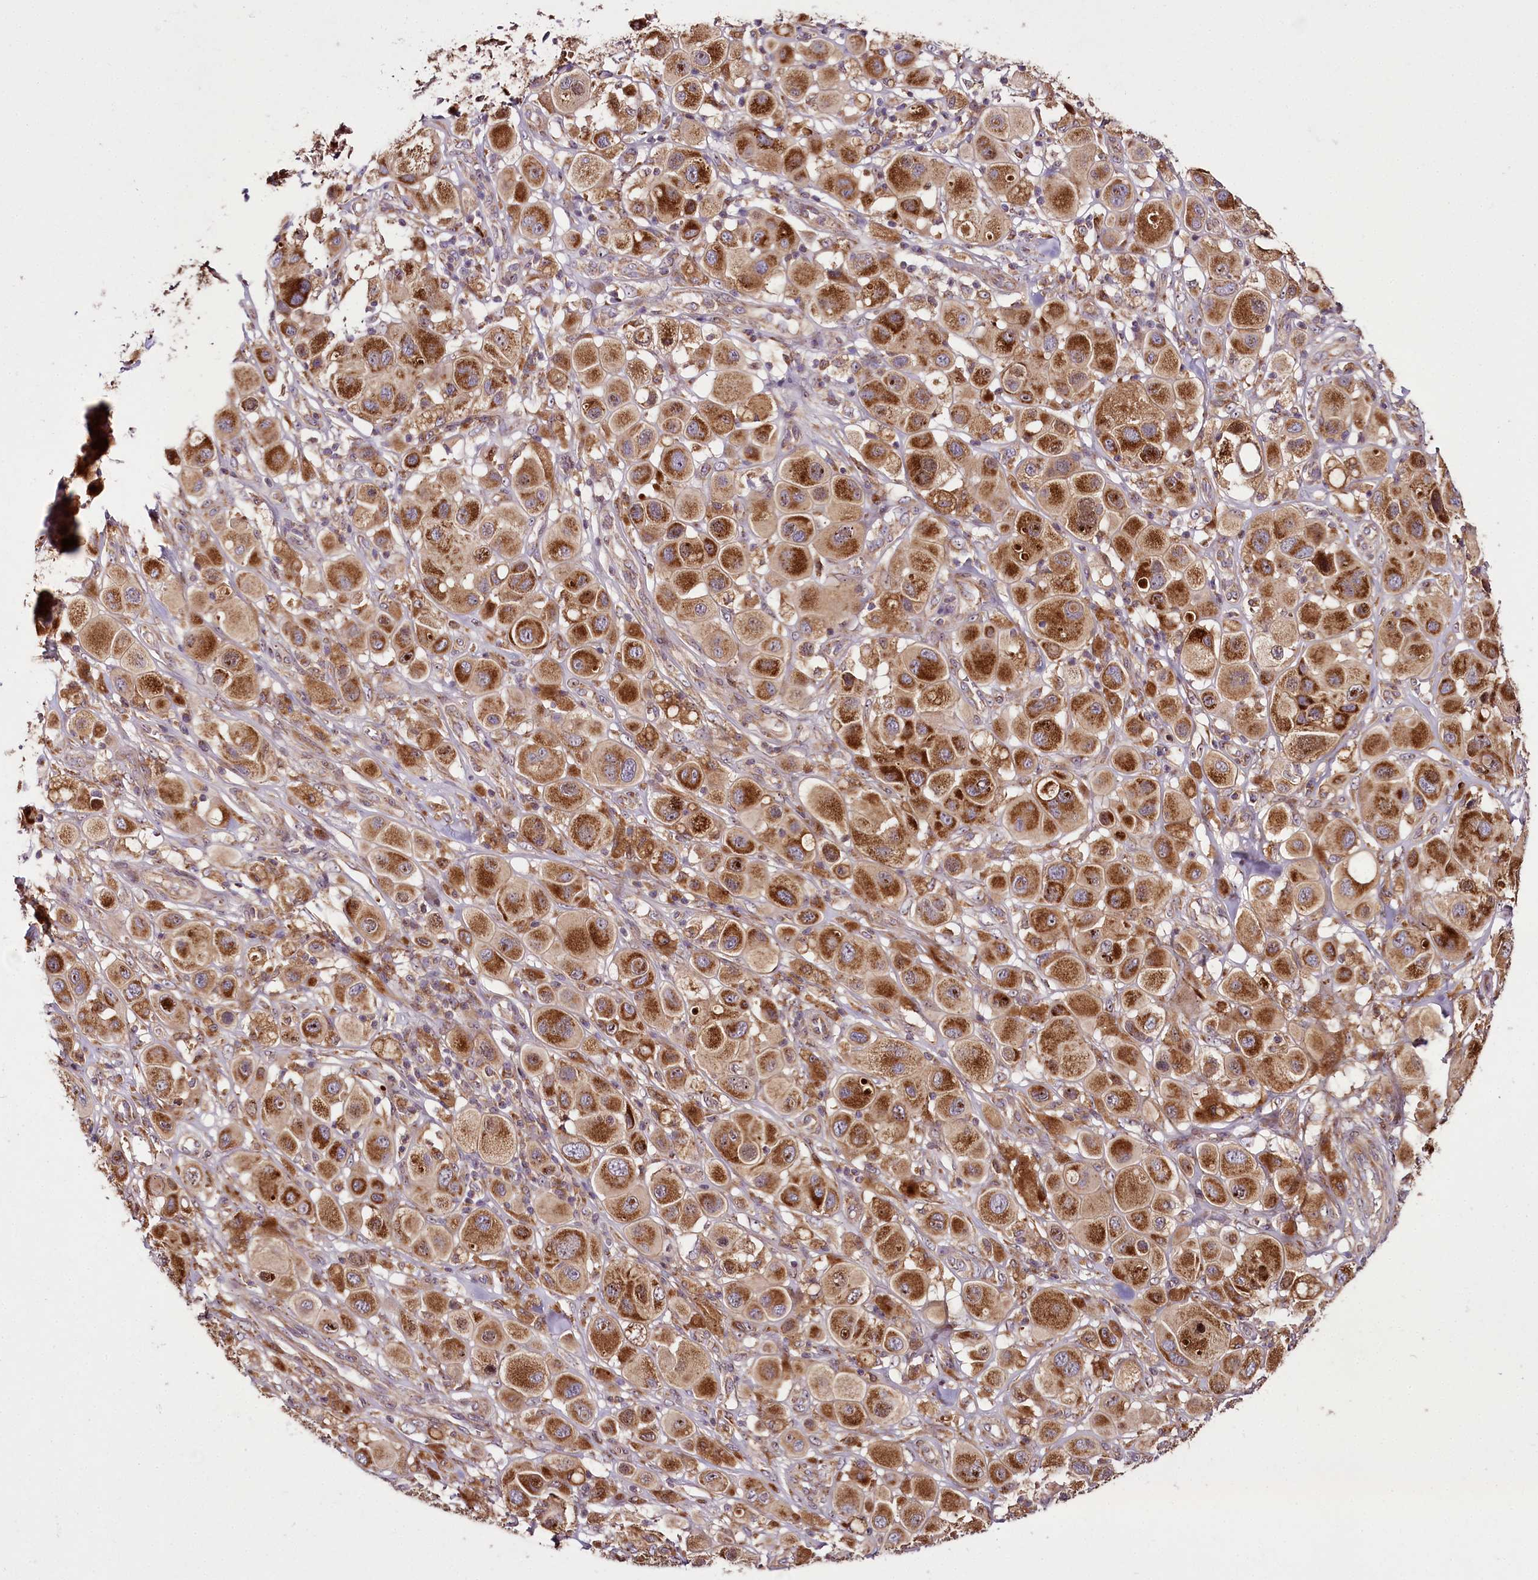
{"staining": {"intensity": "strong", "quantity": ">75%", "location": "cytoplasmic/membranous,nuclear"}, "tissue": "melanoma", "cell_type": "Tumor cells", "image_type": "cancer", "snomed": [{"axis": "morphology", "description": "Malignant melanoma, Metastatic site"}, {"axis": "topography", "description": "Skin"}], "caption": "The image shows staining of malignant melanoma (metastatic site), revealing strong cytoplasmic/membranous and nuclear protein positivity (brown color) within tumor cells. The staining was performed using DAB to visualize the protein expression in brown, while the nuclei were stained in blue with hematoxylin (Magnification: 20x).", "gene": "RAB7A", "patient": {"sex": "male", "age": 41}}